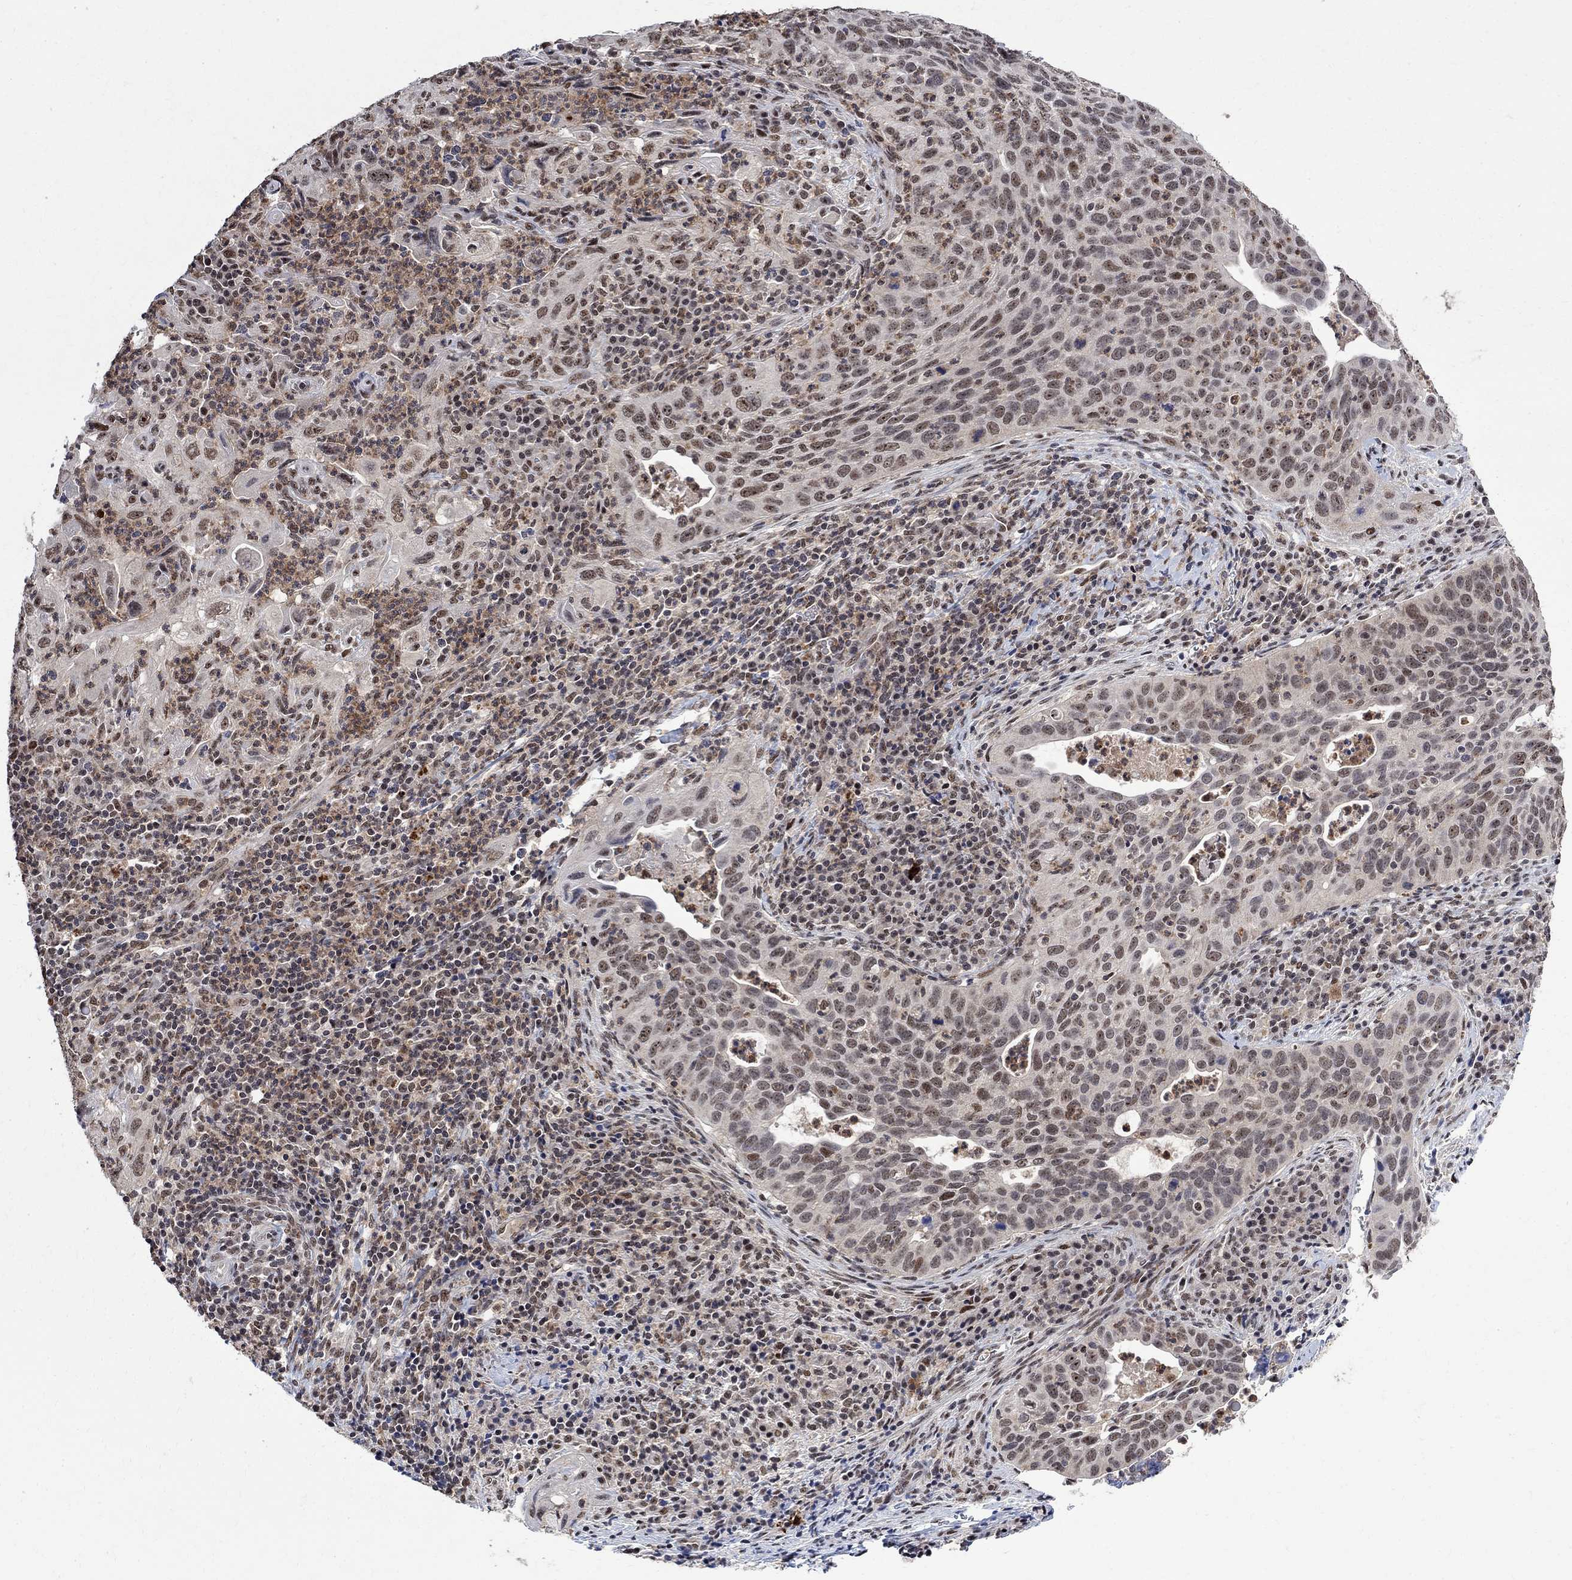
{"staining": {"intensity": "moderate", "quantity": "<25%", "location": "nuclear"}, "tissue": "cervical cancer", "cell_type": "Tumor cells", "image_type": "cancer", "snomed": [{"axis": "morphology", "description": "Squamous cell carcinoma, NOS"}, {"axis": "topography", "description": "Cervix"}], "caption": "High-magnification brightfield microscopy of cervical cancer stained with DAB (brown) and counterstained with hematoxylin (blue). tumor cells exhibit moderate nuclear expression is appreciated in about<25% of cells.", "gene": "E4F1", "patient": {"sex": "female", "age": 26}}